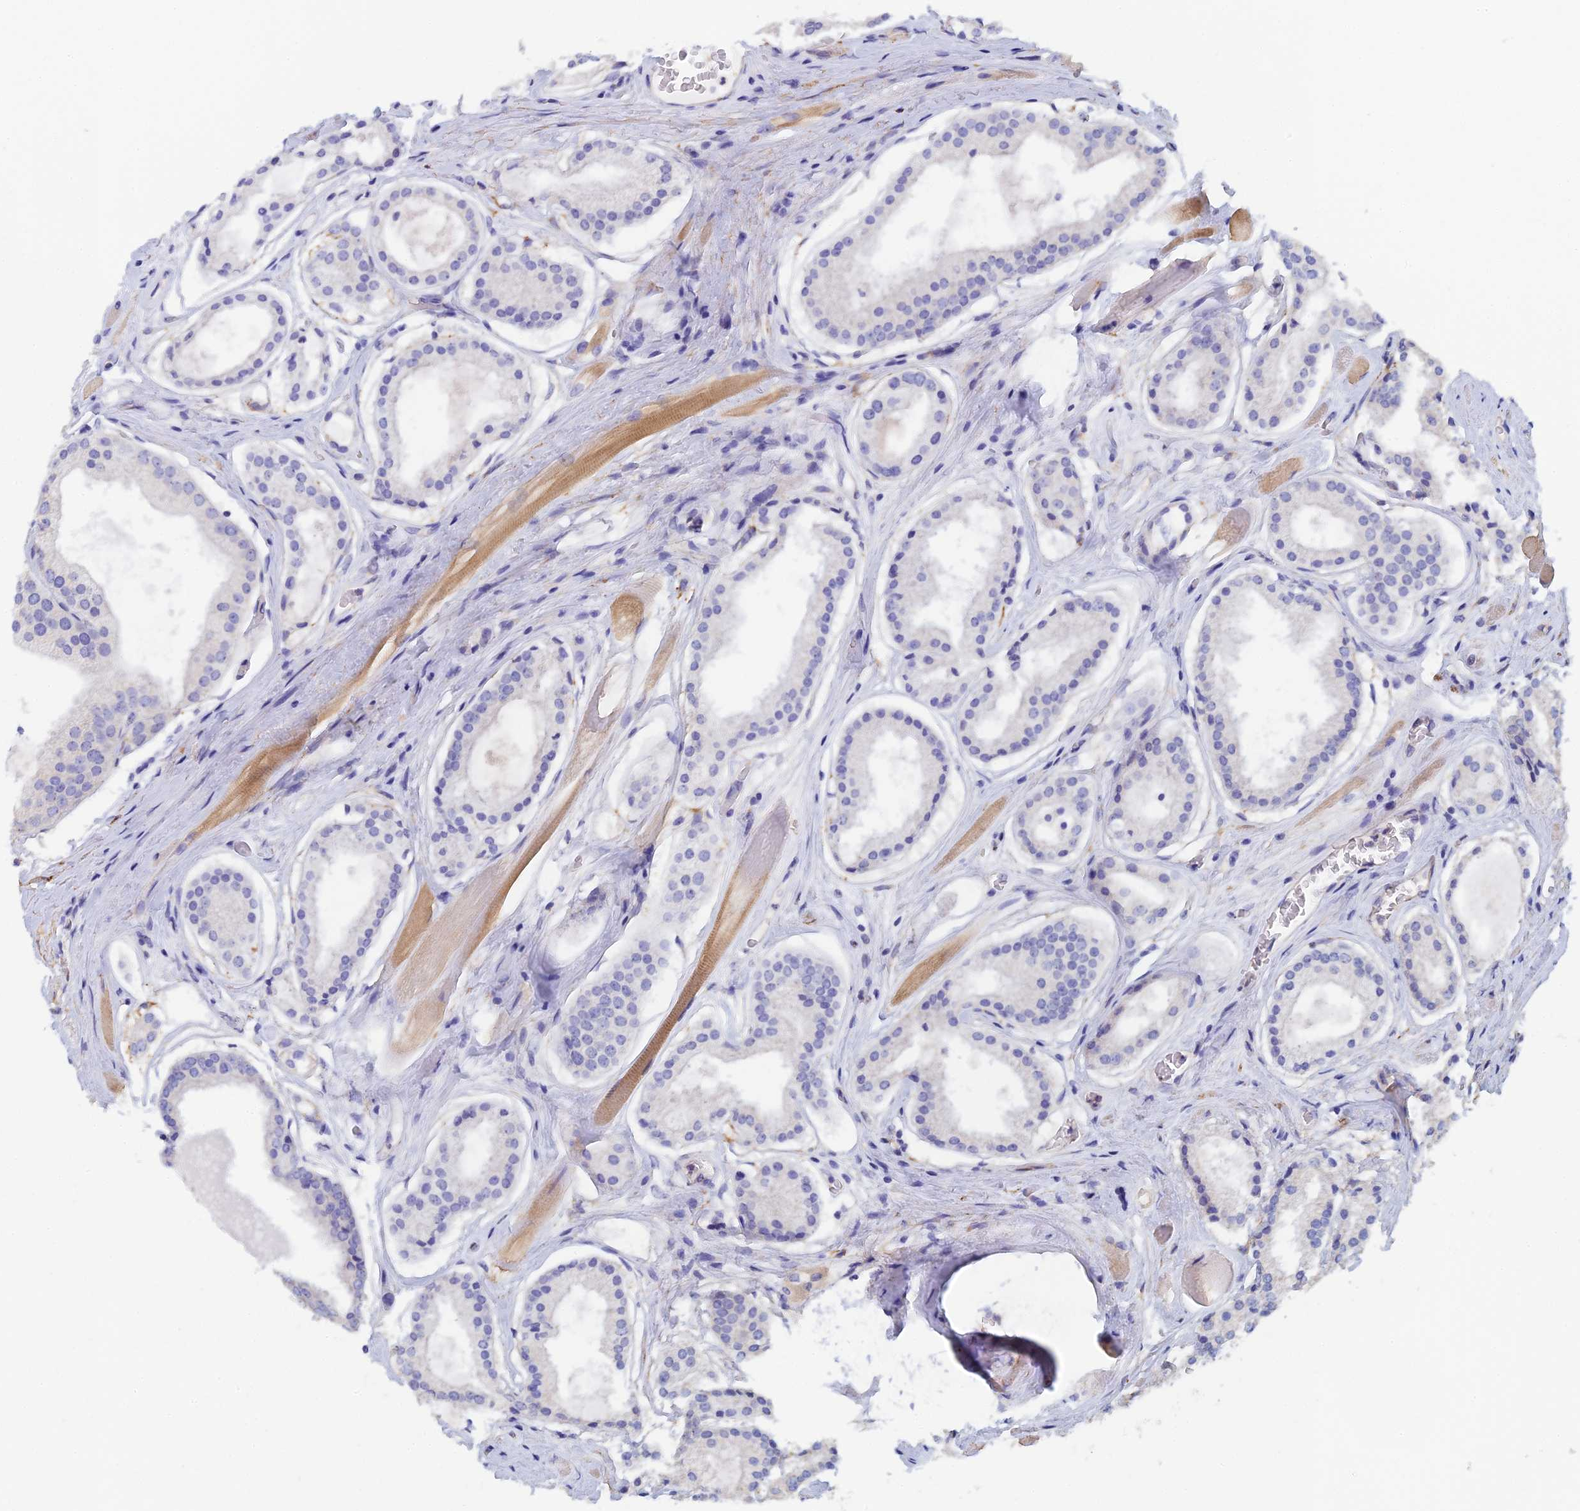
{"staining": {"intensity": "negative", "quantity": "none", "location": "none"}, "tissue": "prostate cancer", "cell_type": "Tumor cells", "image_type": "cancer", "snomed": [{"axis": "morphology", "description": "Adenocarcinoma, High grade"}, {"axis": "topography", "description": "Prostate"}], "caption": "Immunohistochemistry (IHC) photomicrograph of neoplastic tissue: prostate cancer stained with DAB (3,3'-diaminobenzidine) demonstrates no significant protein positivity in tumor cells.", "gene": "PCDHA5", "patient": {"sex": "male", "age": 67}}